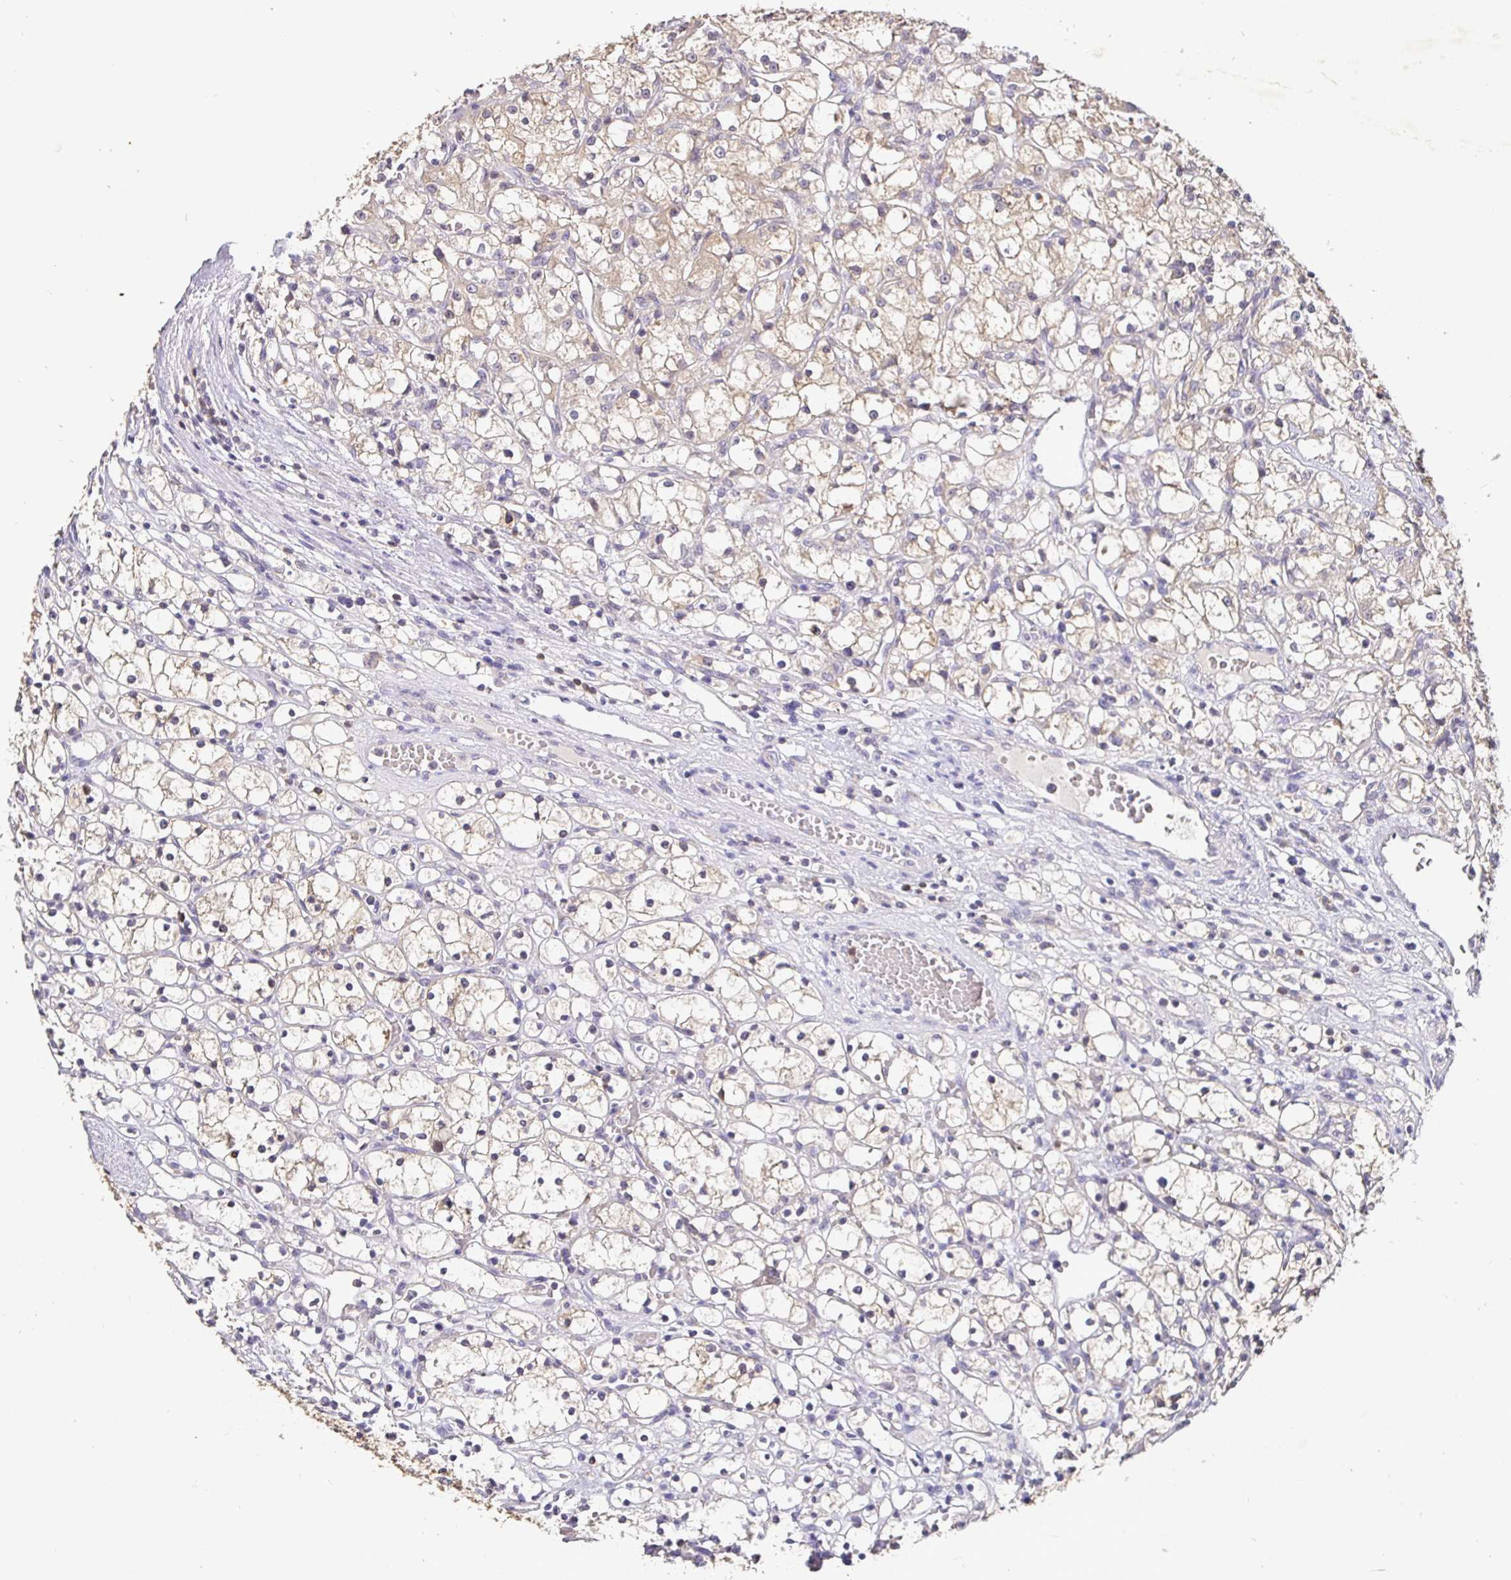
{"staining": {"intensity": "weak", "quantity": "<25%", "location": "cytoplasmic/membranous"}, "tissue": "renal cancer", "cell_type": "Tumor cells", "image_type": "cancer", "snomed": [{"axis": "morphology", "description": "Adenocarcinoma, NOS"}, {"axis": "topography", "description": "Kidney"}], "caption": "There is no significant expression in tumor cells of renal cancer.", "gene": "SHISA4", "patient": {"sex": "female", "age": 59}}